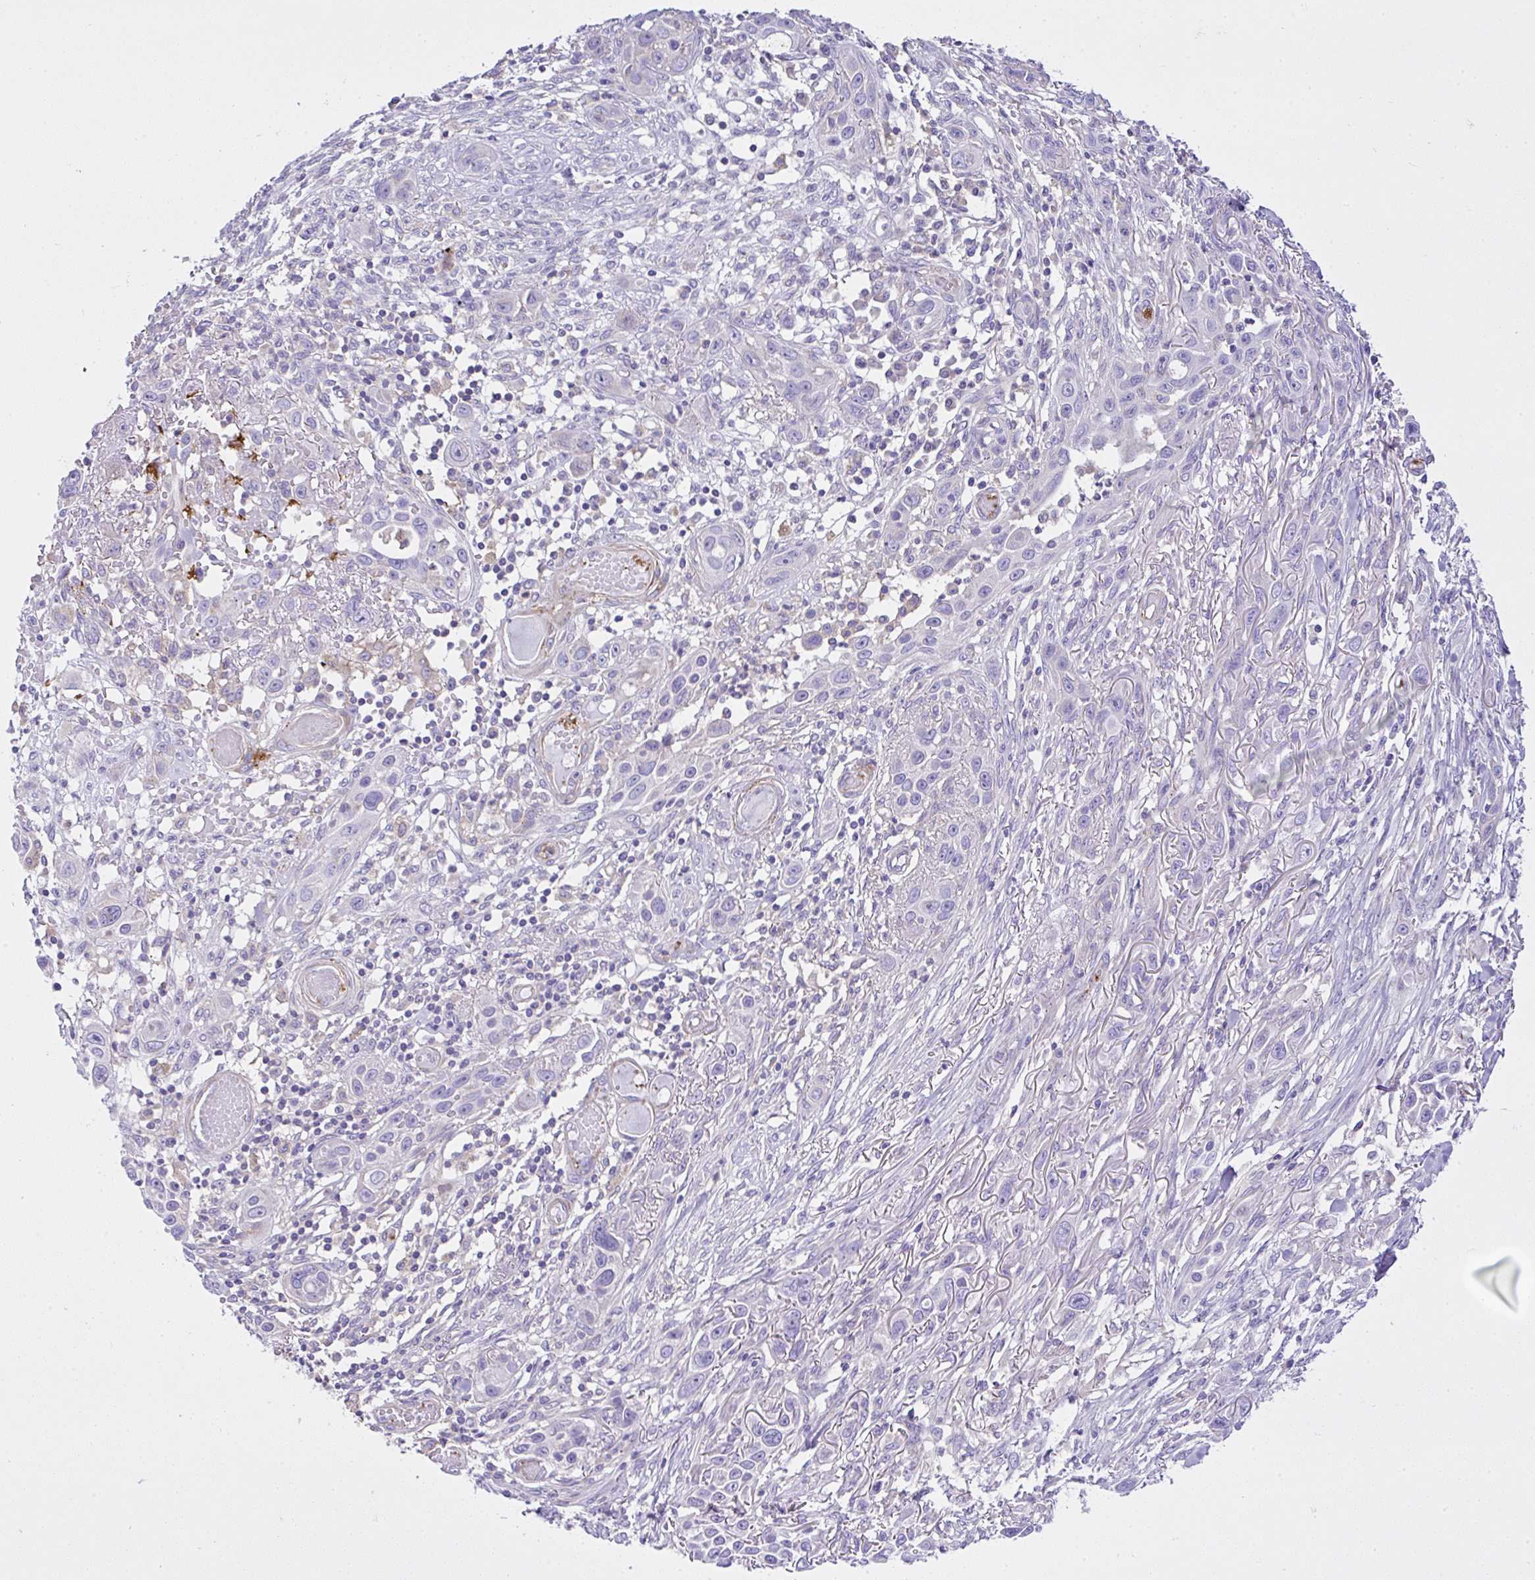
{"staining": {"intensity": "negative", "quantity": "none", "location": "none"}, "tissue": "skin cancer", "cell_type": "Tumor cells", "image_type": "cancer", "snomed": [{"axis": "morphology", "description": "Squamous cell carcinoma, NOS"}, {"axis": "topography", "description": "Skin"}], "caption": "DAB immunohistochemical staining of skin cancer reveals no significant staining in tumor cells. (DAB (3,3'-diaminobenzidine) IHC visualized using brightfield microscopy, high magnification).", "gene": "CCDC142", "patient": {"sex": "female", "age": 69}}